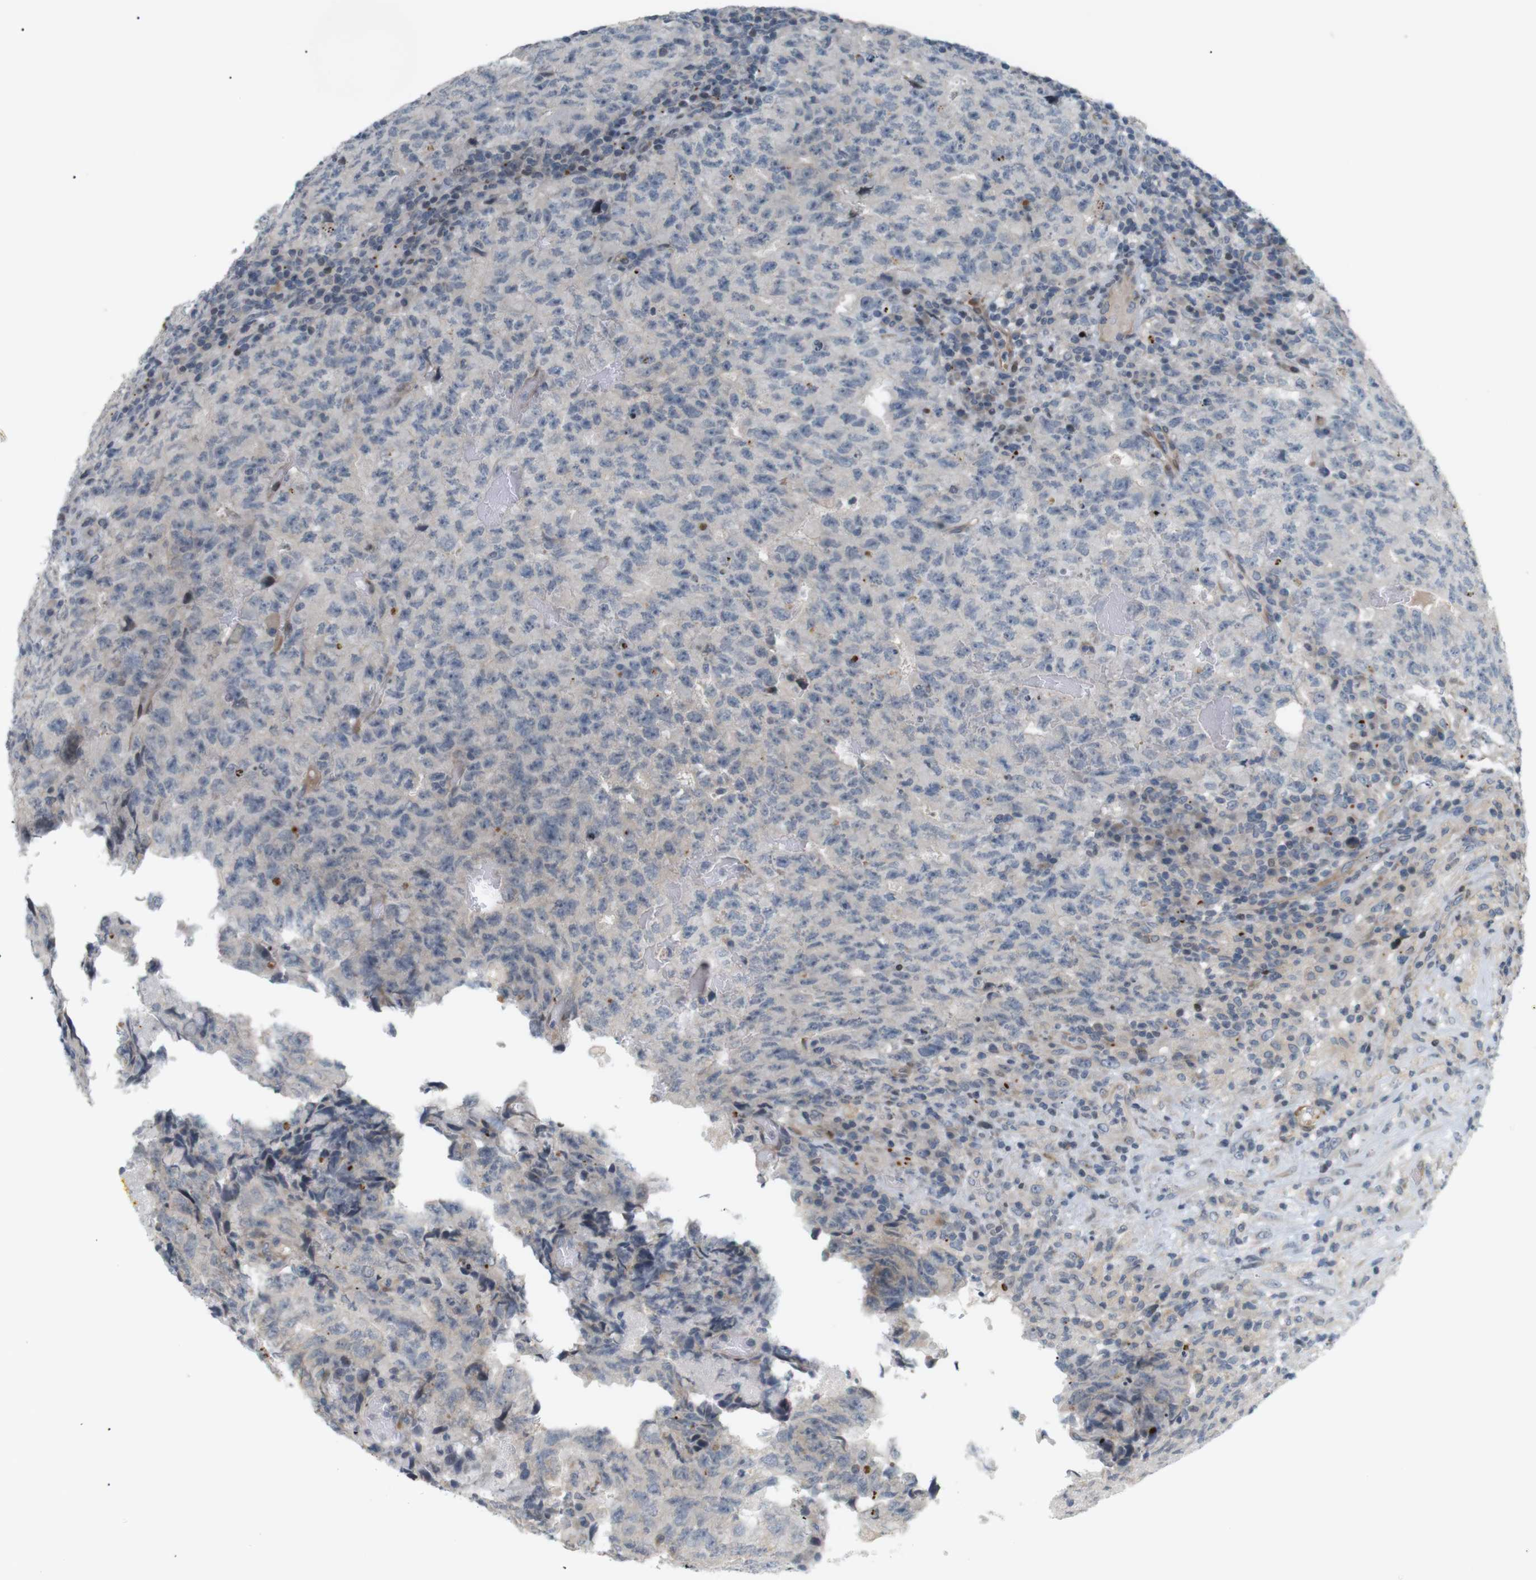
{"staining": {"intensity": "negative", "quantity": "none", "location": "none"}, "tissue": "testis cancer", "cell_type": "Tumor cells", "image_type": "cancer", "snomed": [{"axis": "morphology", "description": "Necrosis, NOS"}, {"axis": "morphology", "description": "Carcinoma, Embryonal, NOS"}, {"axis": "topography", "description": "Testis"}], "caption": "This histopathology image is of testis cancer (embryonal carcinoma) stained with immunohistochemistry (IHC) to label a protein in brown with the nuclei are counter-stained blue. There is no positivity in tumor cells. (DAB immunohistochemistry, high magnification).", "gene": "PPP1R14A", "patient": {"sex": "male", "age": 19}}